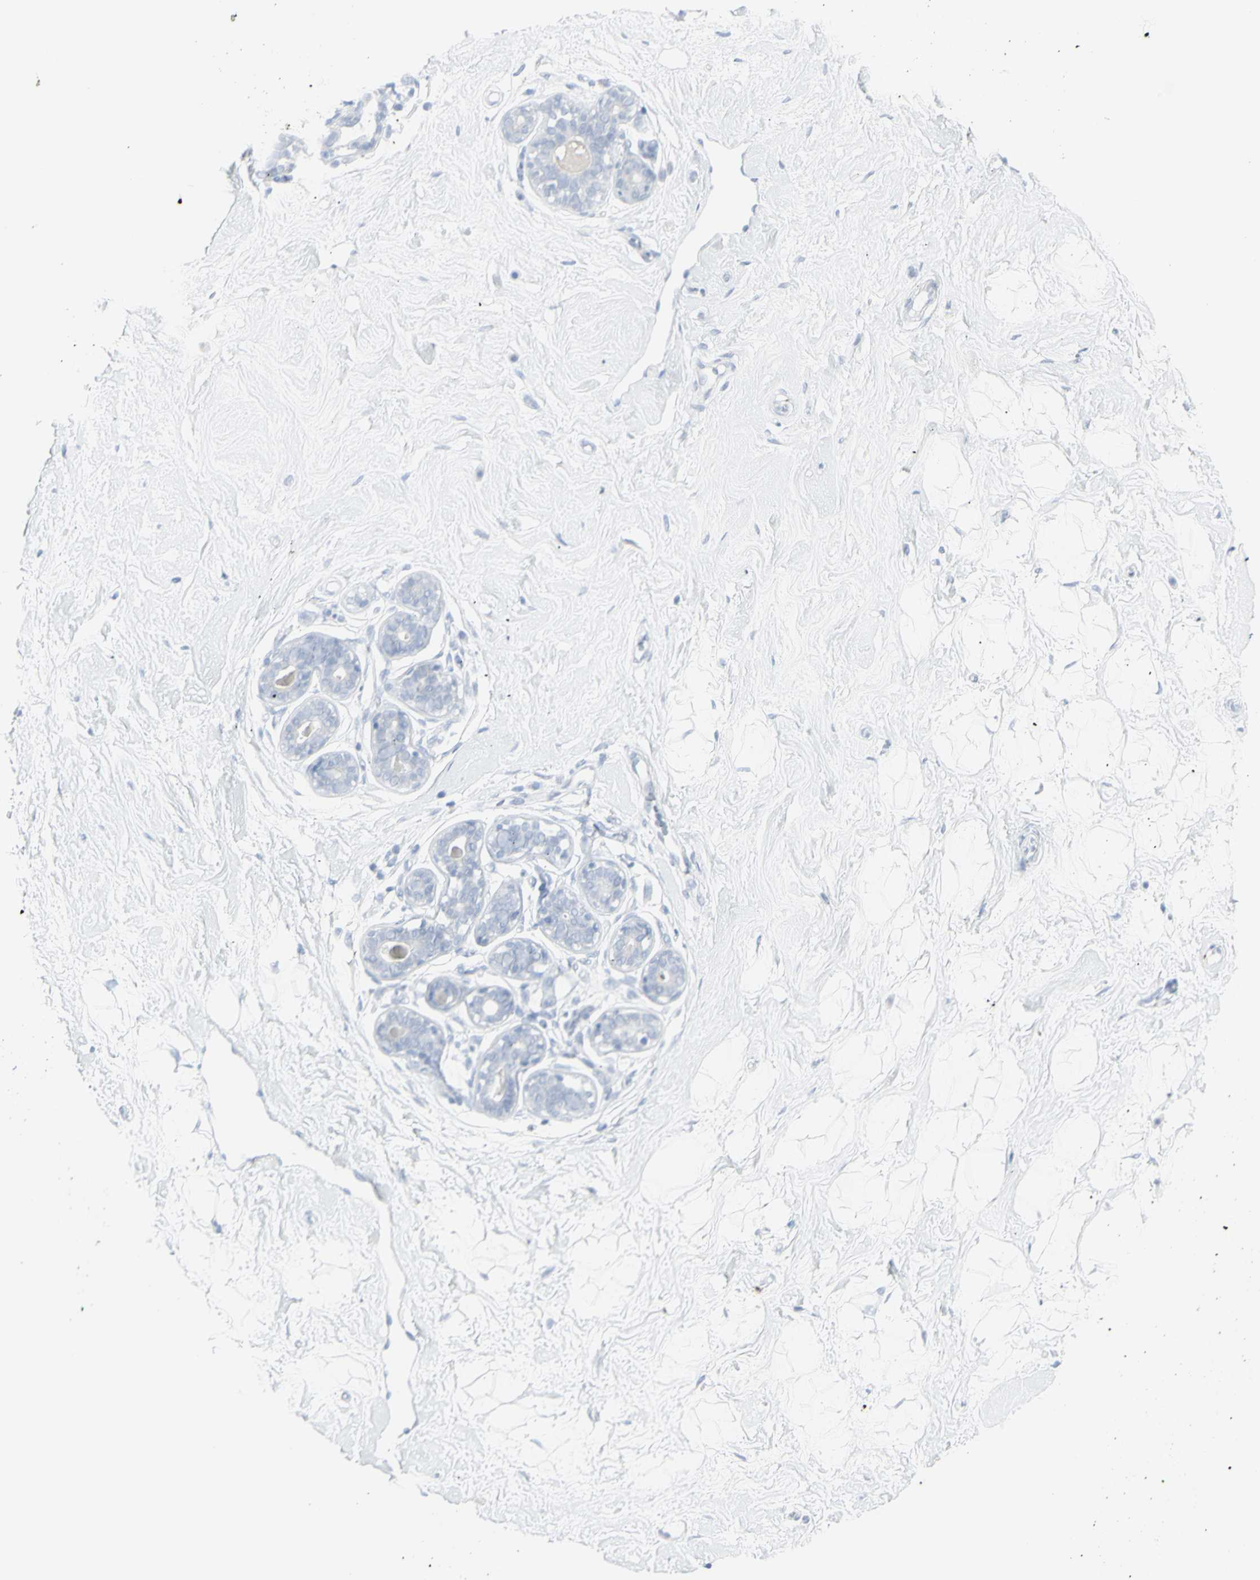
{"staining": {"intensity": "negative", "quantity": "none", "location": "none"}, "tissue": "breast", "cell_type": "Adipocytes", "image_type": "normal", "snomed": [{"axis": "morphology", "description": "Normal tissue, NOS"}, {"axis": "topography", "description": "Breast"}], "caption": "This micrograph is of unremarkable breast stained with immunohistochemistry to label a protein in brown with the nuclei are counter-stained blue. There is no staining in adipocytes. Brightfield microscopy of immunohistochemistry (IHC) stained with DAB (brown) and hematoxylin (blue), captured at high magnification.", "gene": "ENSG00000198211", "patient": {"sex": "female", "age": 23}}